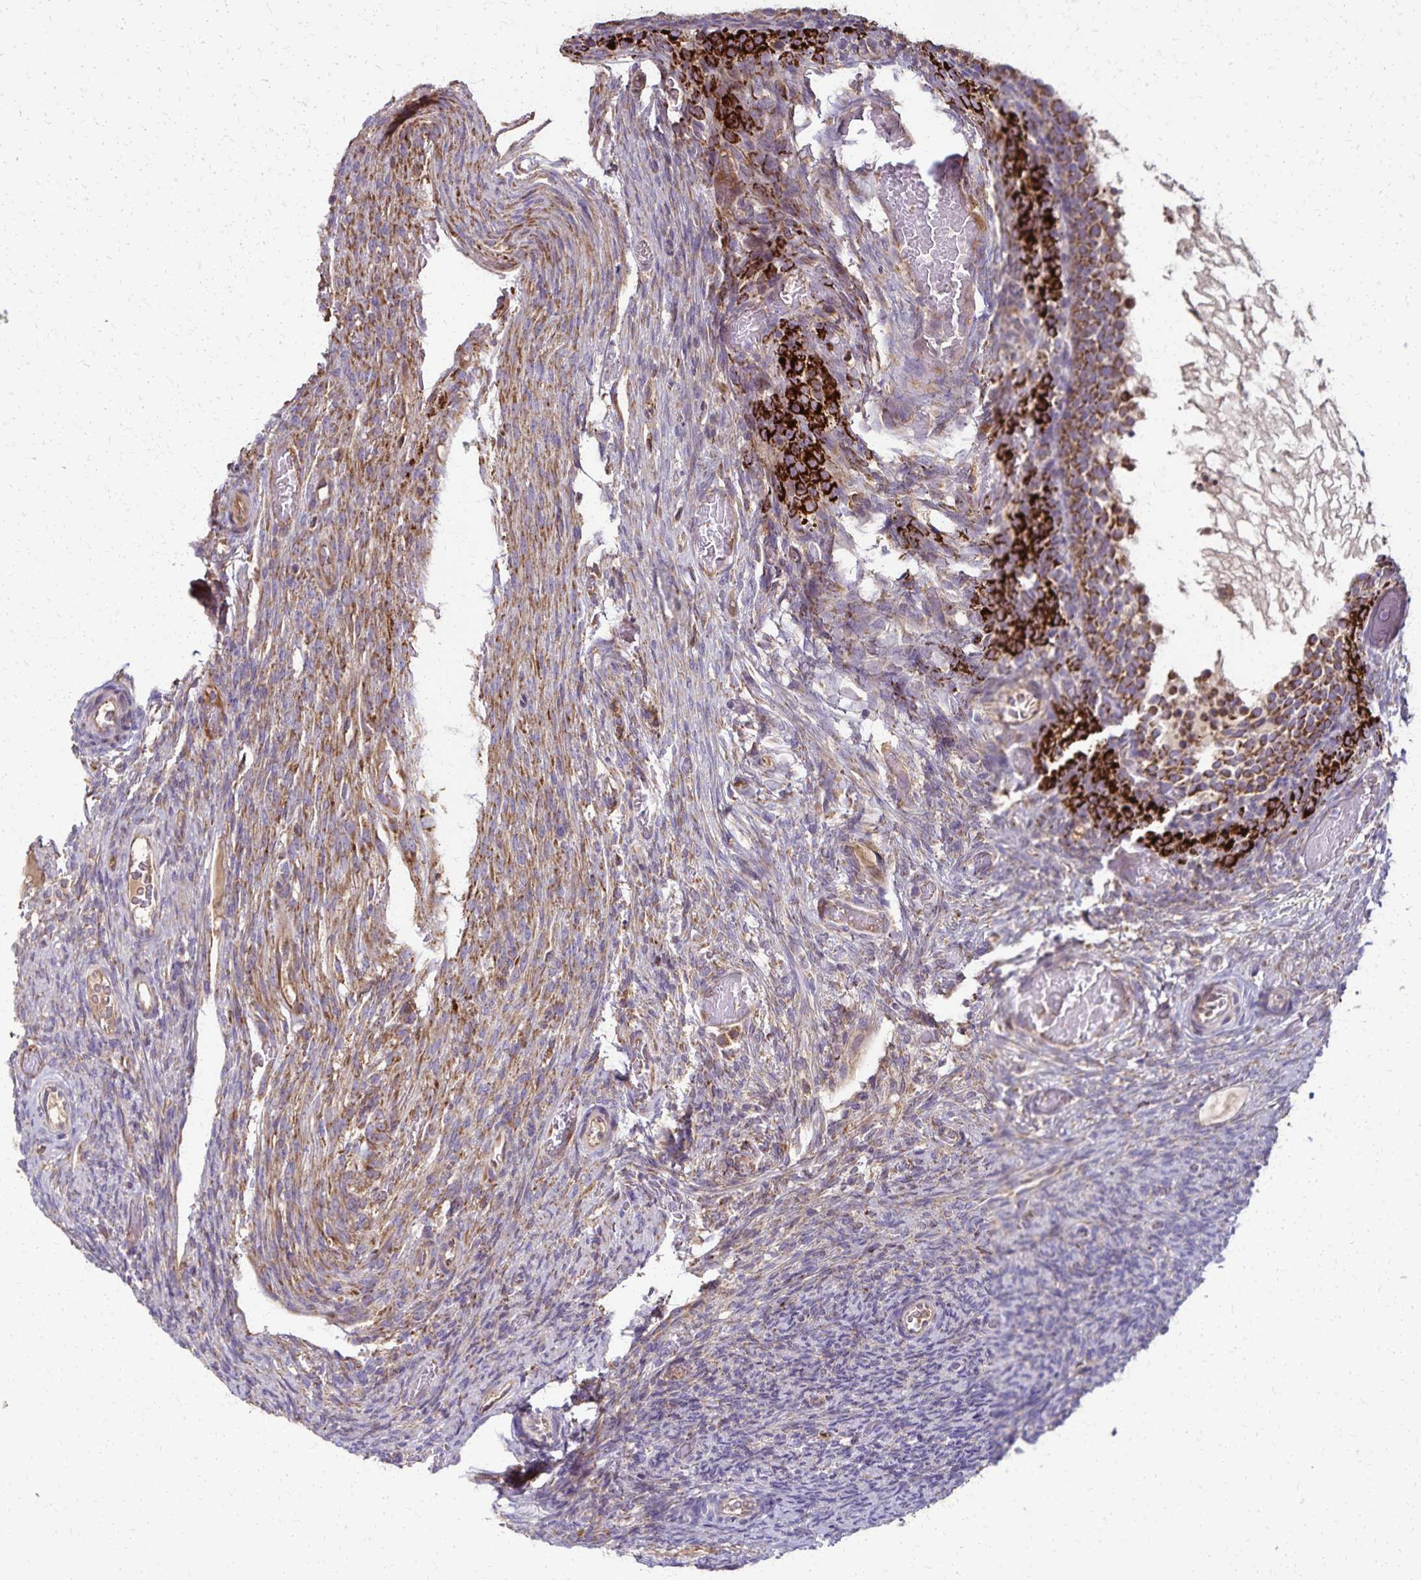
{"staining": {"intensity": "moderate", "quantity": ">75%", "location": "cytoplasmic/membranous"}, "tissue": "ovary", "cell_type": "Follicle cells", "image_type": "normal", "snomed": [{"axis": "morphology", "description": "Normal tissue, NOS"}, {"axis": "topography", "description": "Ovary"}], "caption": "This photomicrograph reveals immunohistochemistry staining of normal ovary, with medium moderate cytoplasmic/membranous staining in approximately >75% of follicle cells.", "gene": "RNF10", "patient": {"sex": "female", "age": 34}}